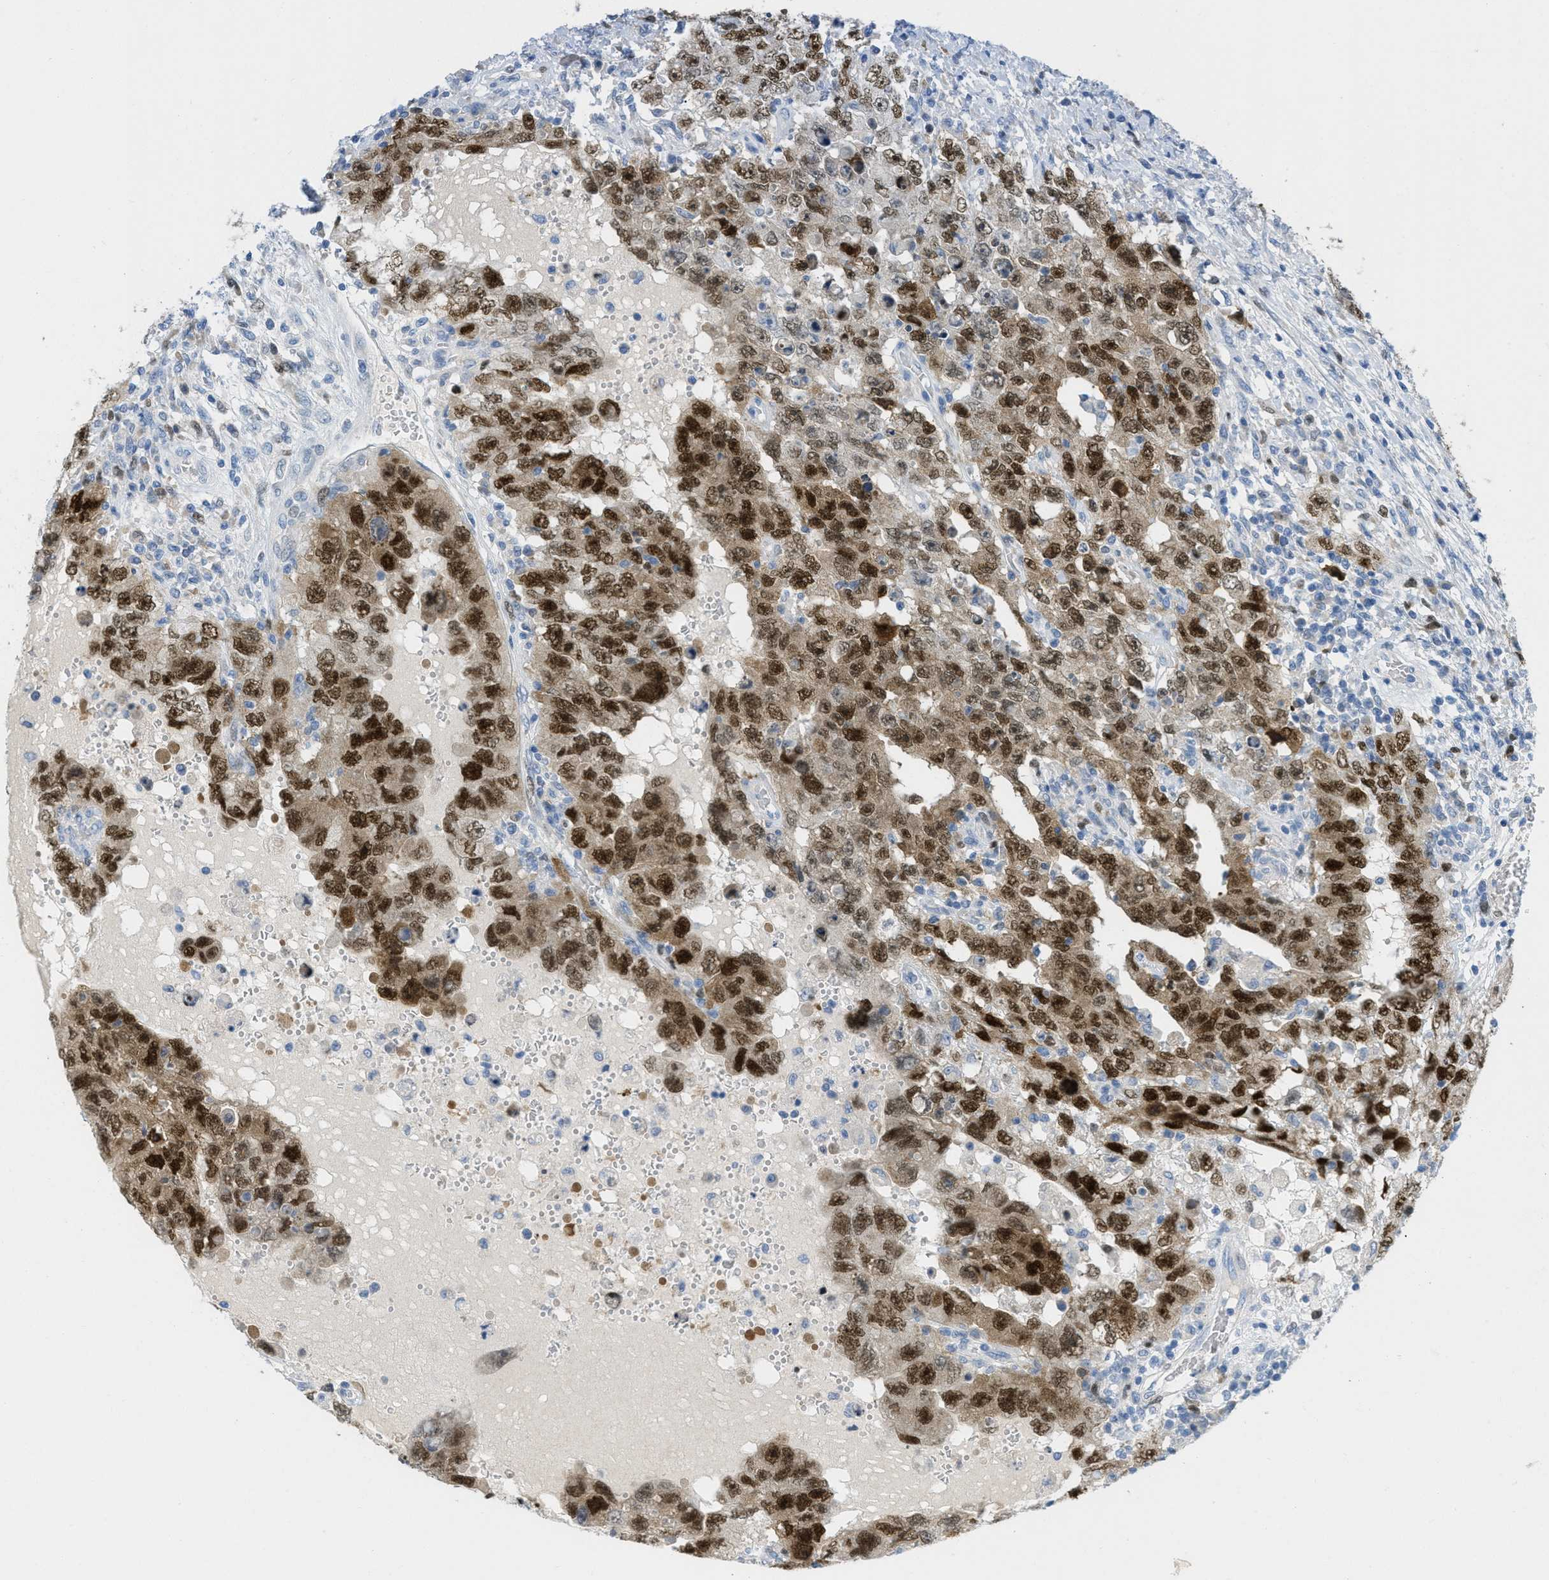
{"staining": {"intensity": "strong", "quantity": ">75%", "location": "cytoplasmic/membranous,nuclear"}, "tissue": "testis cancer", "cell_type": "Tumor cells", "image_type": "cancer", "snomed": [{"axis": "morphology", "description": "Carcinoma, Embryonal, NOS"}, {"axis": "topography", "description": "Testis"}], "caption": "Testis cancer was stained to show a protein in brown. There is high levels of strong cytoplasmic/membranous and nuclear expression in approximately >75% of tumor cells. The staining was performed using DAB to visualize the protein expression in brown, while the nuclei were stained in blue with hematoxylin (Magnification: 20x).", "gene": "ORC6", "patient": {"sex": "male", "age": 26}}